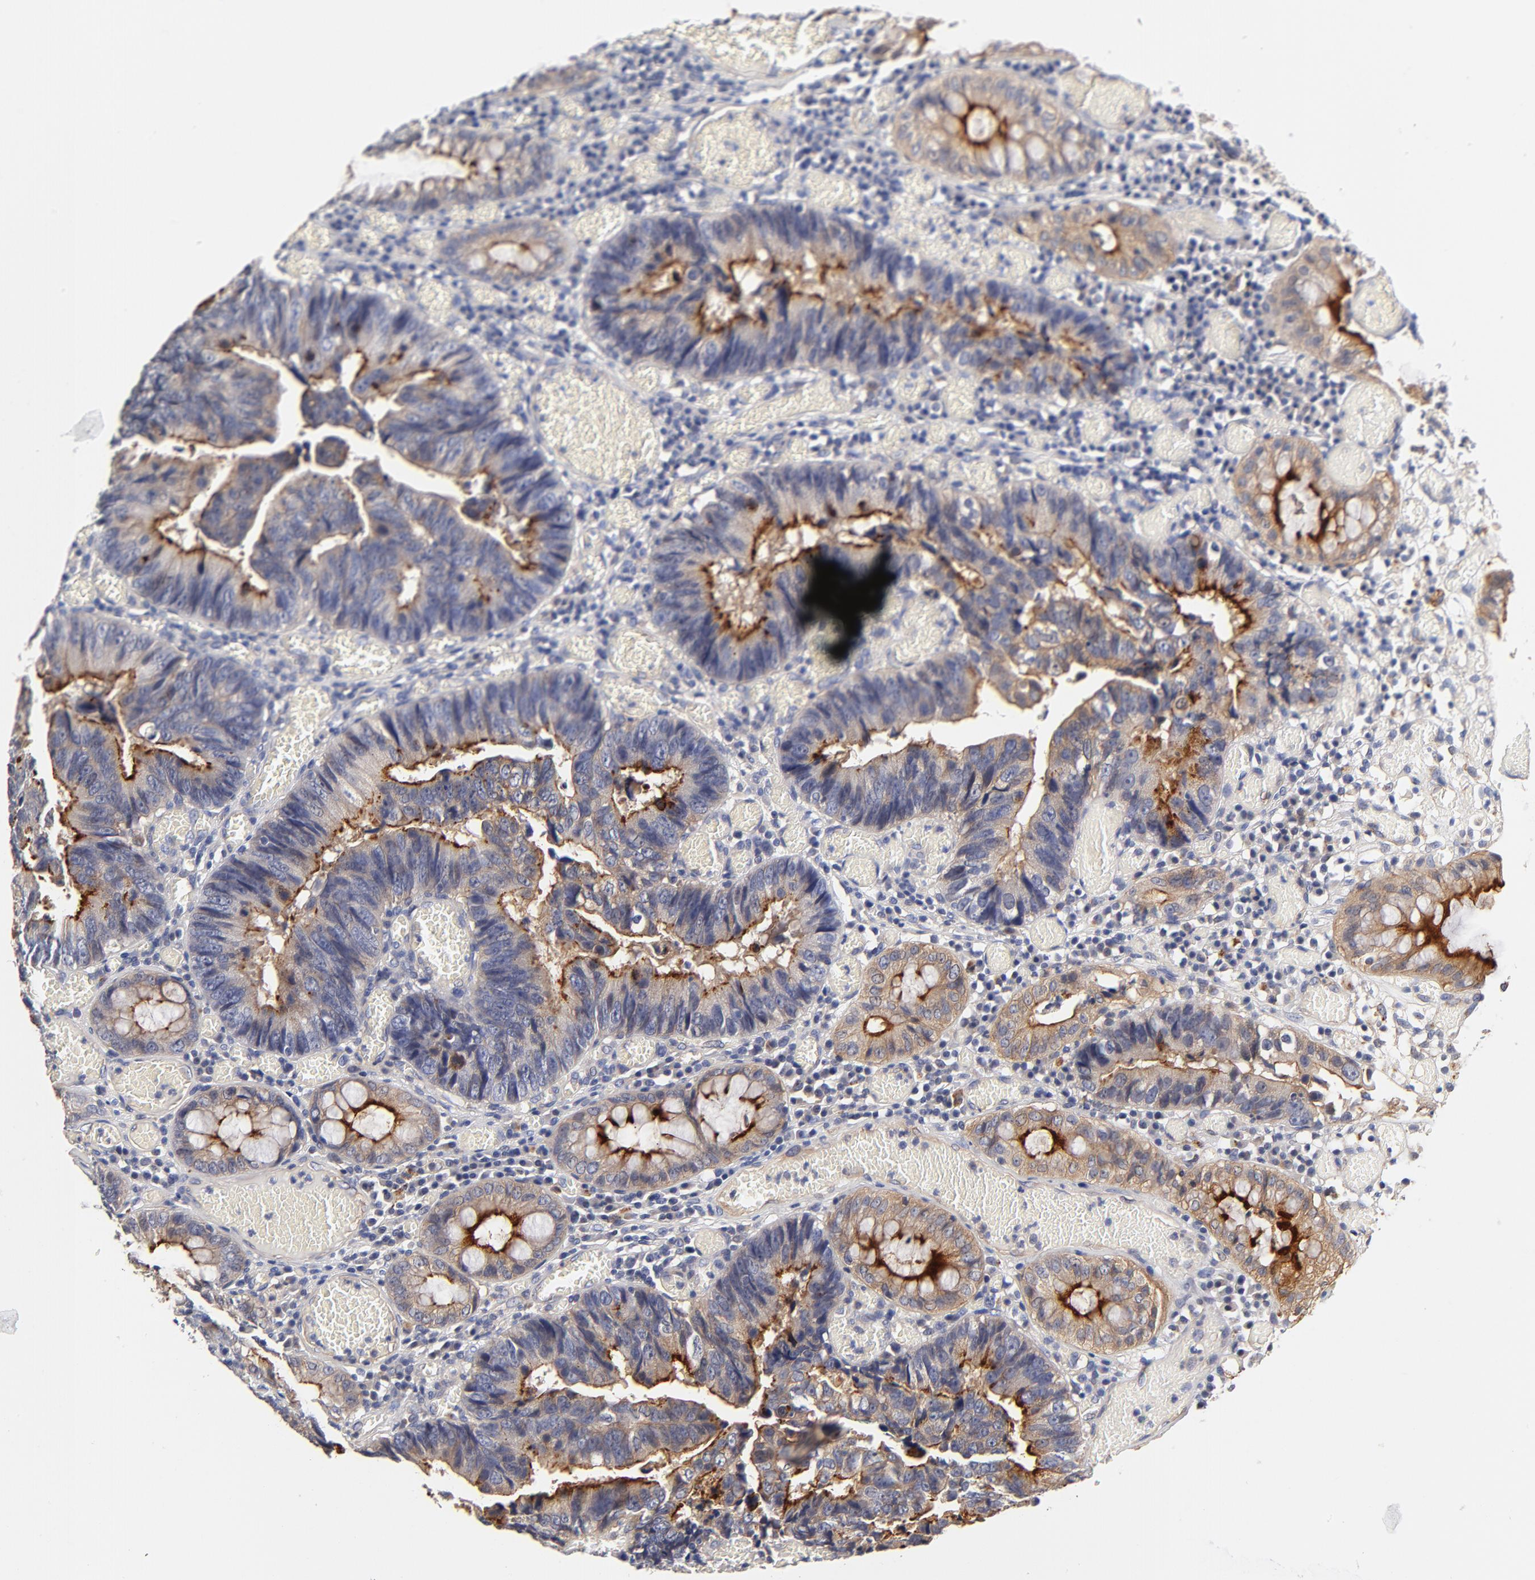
{"staining": {"intensity": "moderate", "quantity": "25%-75%", "location": "cytoplasmic/membranous"}, "tissue": "colorectal cancer", "cell_type": "Tumor cells", "image_type": "cancer", "snomed": [{"axis": "morphology", "description": "Adenocarcinoma, NOS"}, {"axis": "topography", "description": "Rectum"}], "caption": "Tumor cells reveal moderate cytoplasmic/membranous positivity in approximately 25%-75% of cells in colorectal cancer (adenocarcinoma).", "gene": "FBXL2", "patient": {"sex": "female", "age": 98}}